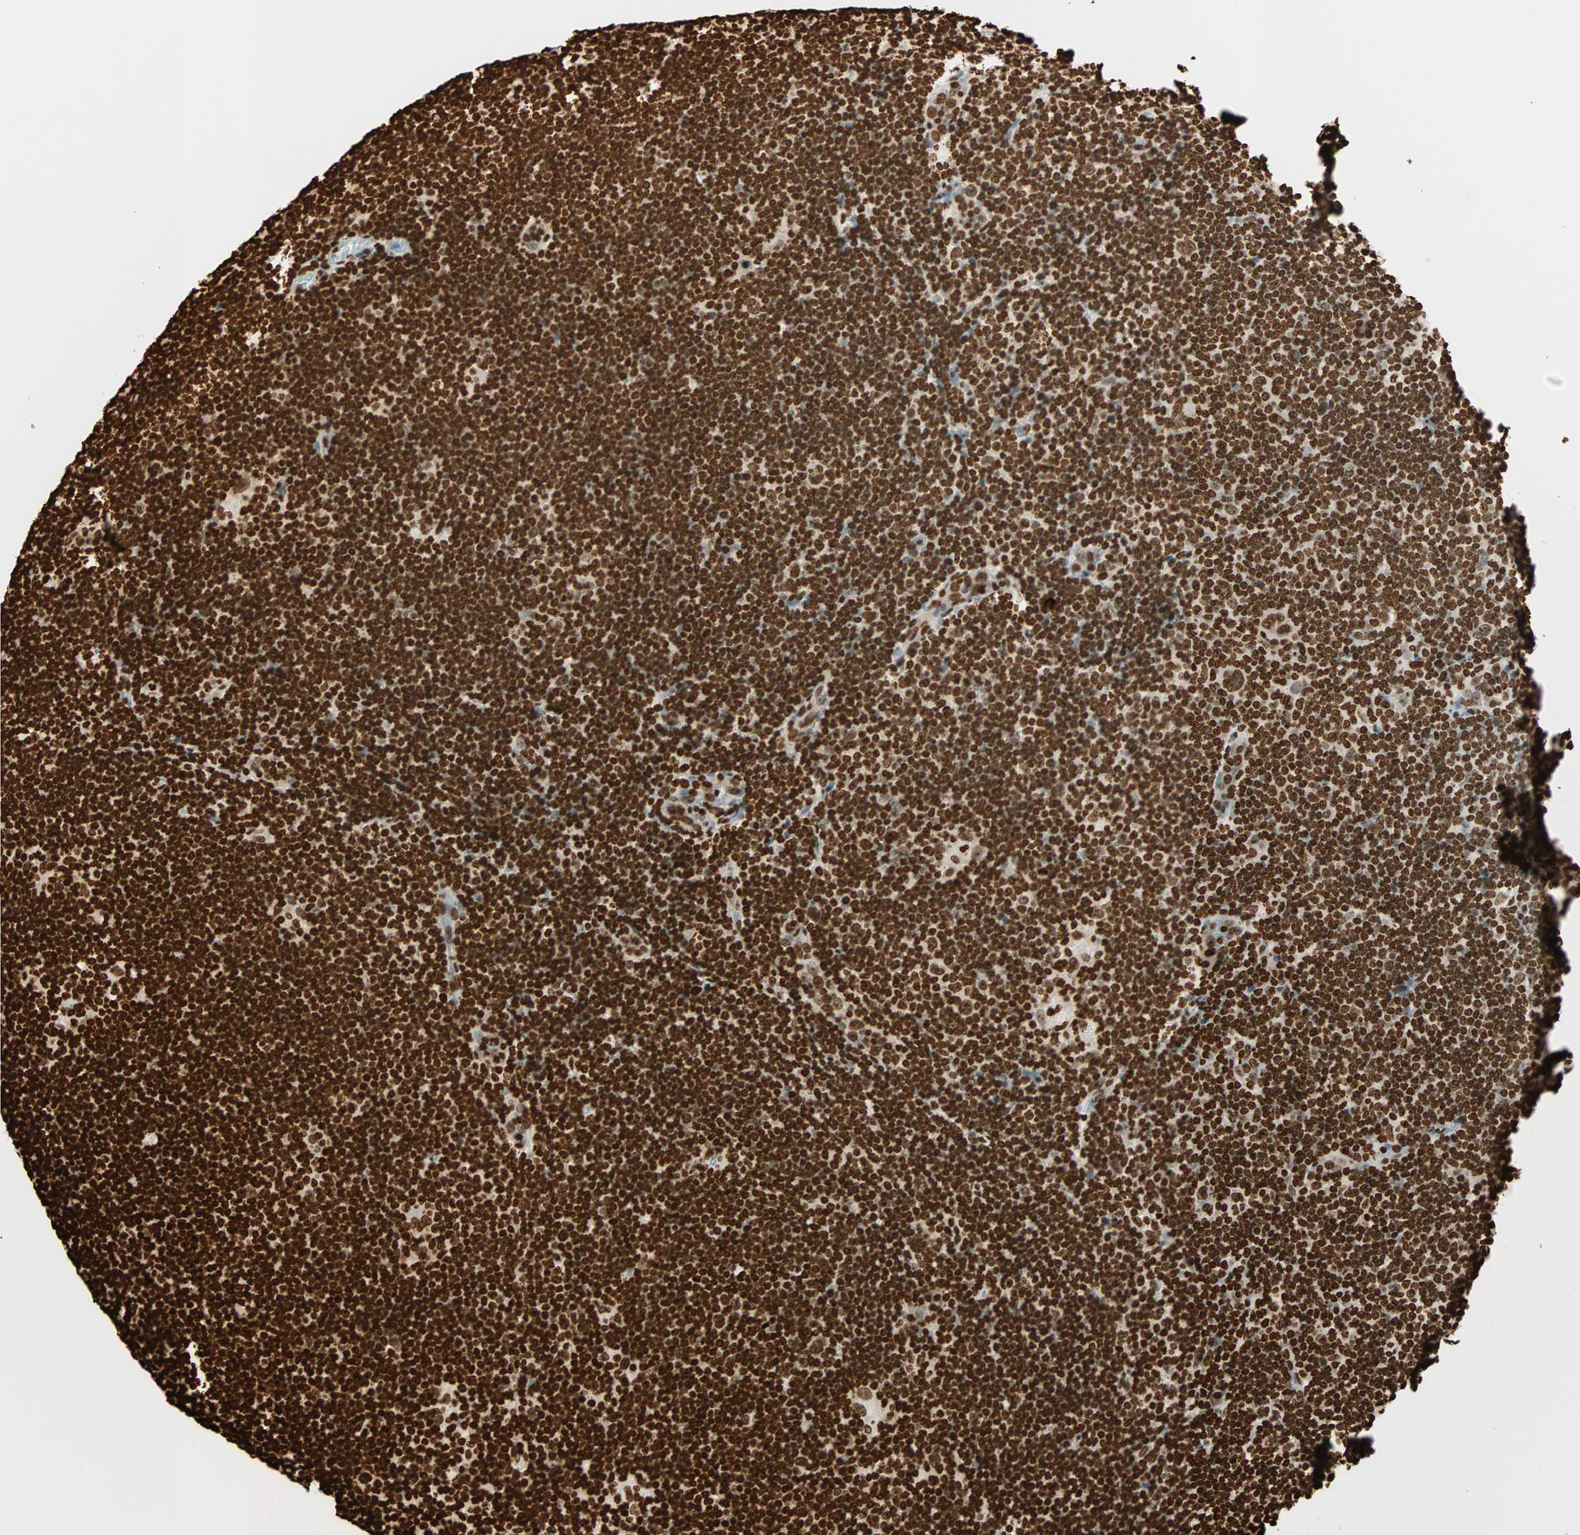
{"staining": {"intensity": "strong", "quantity": ">75%", "location": "nuclear"}, "tissue": "lymphoma", "cell_type": "Tumor cells", "image_type": "cancer", "snomed": [{"axis": "morphology", "description": "Hodgkin's disease, NOS"}, {"axis": "topography", "description": "Lymph node"}], "caption": "High-magnification brightfield microscopy of lymphoma stained with DAB (3,3'-diaminobenzidine) (brown) and counterstained with hematoxylin (blue). tumor cells exhibit strong nuclear expression is appreciated in approximately>75% of cells. Nuclei are stained in blue.", "gene": "GLI2", "patient": {"sex": "female", "age": 57}}